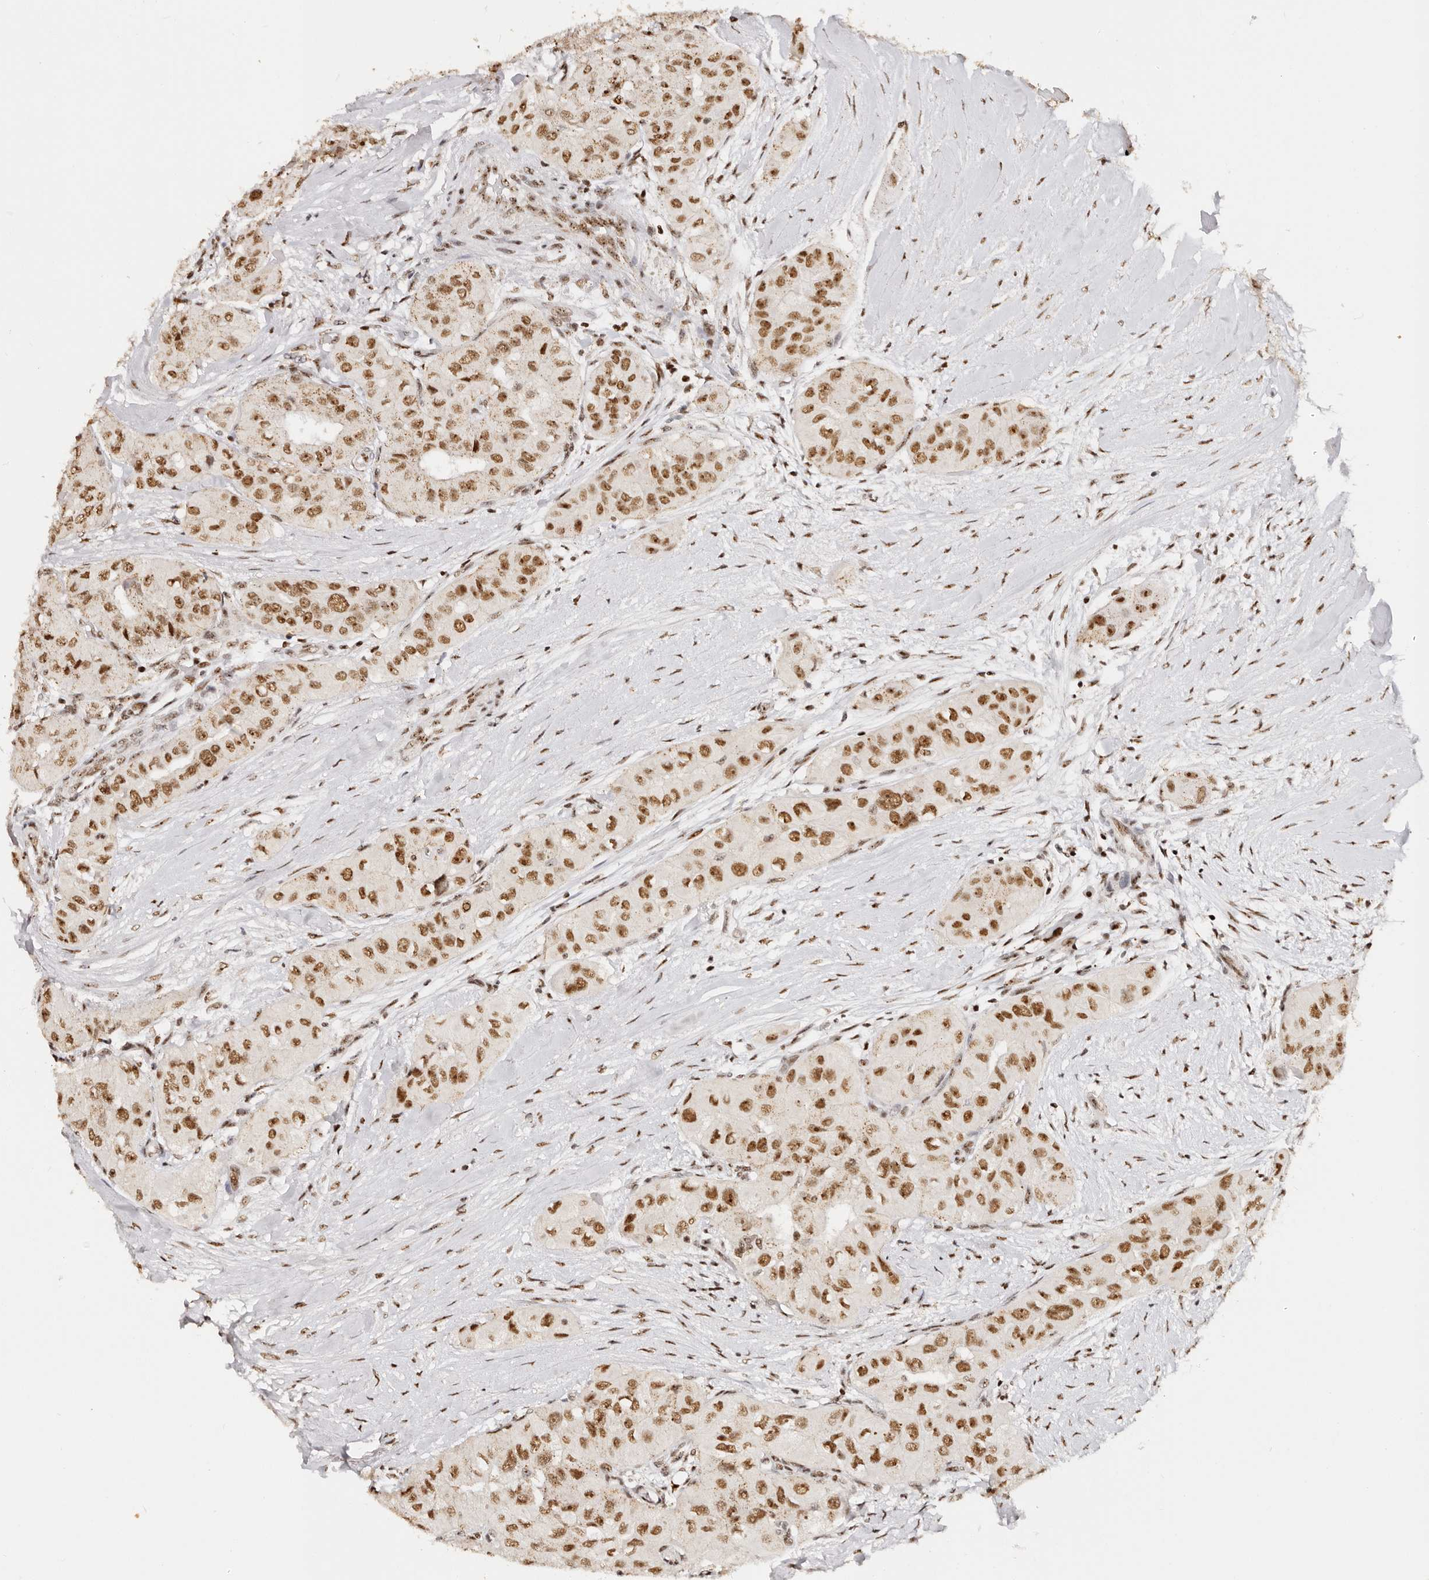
{"staining": {"intensity": "strong", "quantity": "25%-75%", "location": "nuclear"}, "tissue": "thyroid cancer", "cell_type": "Tumor cells", "image_type": "cancer", "snomed": [{"axis": "morphology", "description": "Papillary adenocarcinoma, NOS"}, {"axis": "topography", "description": "Thyroid gland"}], "caption": "IHC of papillary adenocarcinoma (thyroid) demonstrates high levels of strong nuclear staining in approximately 25%-75% of tumor cells.", "gene": "IQGAP3", "patient": {"sex": "female", "age": 59}}